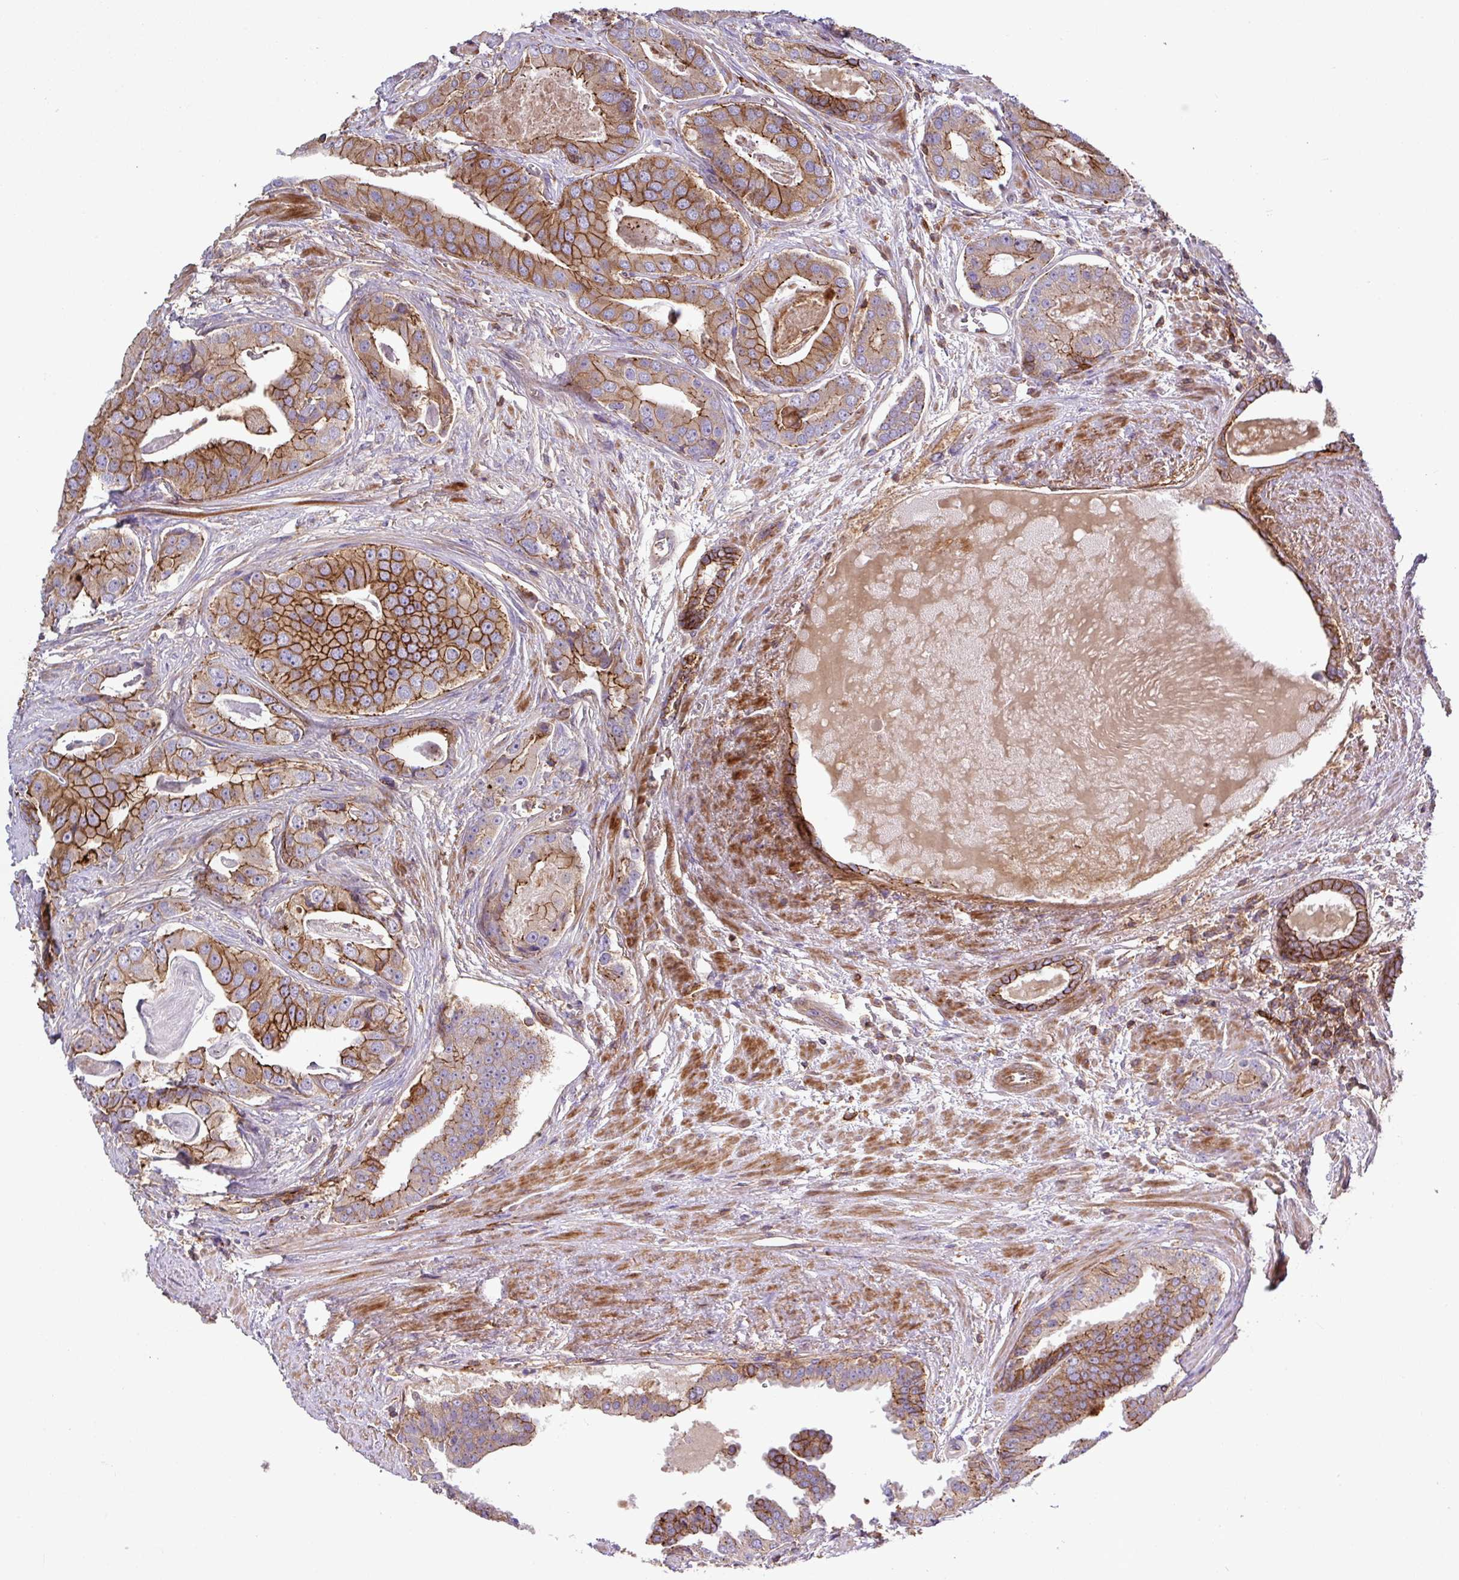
{"staining": {"intensity": "moderate", "quantity": ">75%", "location": "cytoplasmic/membranous"}, "tissue": "prostate cancer", "cell_type": "Tumor cells", "image_type": "cancer", "snomed": [{"axis": "morphology", "description": "Adenocarcinoma, High grade"}, {"axis": "topography", "description": "Prostate"}], "caption": "High-magnification brightfield microscopy of prostate cancer stained with DAB (brown) and counterstained with hematoxylin (blue). tumor cells exhibit moderate cytoplasmic/membranous staining is present in about>75% of cells. The staining was performed using DAB to visualize the protein expression in brown, while the nuclei were stained in blue with hematoxylin (Magnification: 20x).", "gene": "RIC1", "patient": {"sex": "male", "age": 71}}